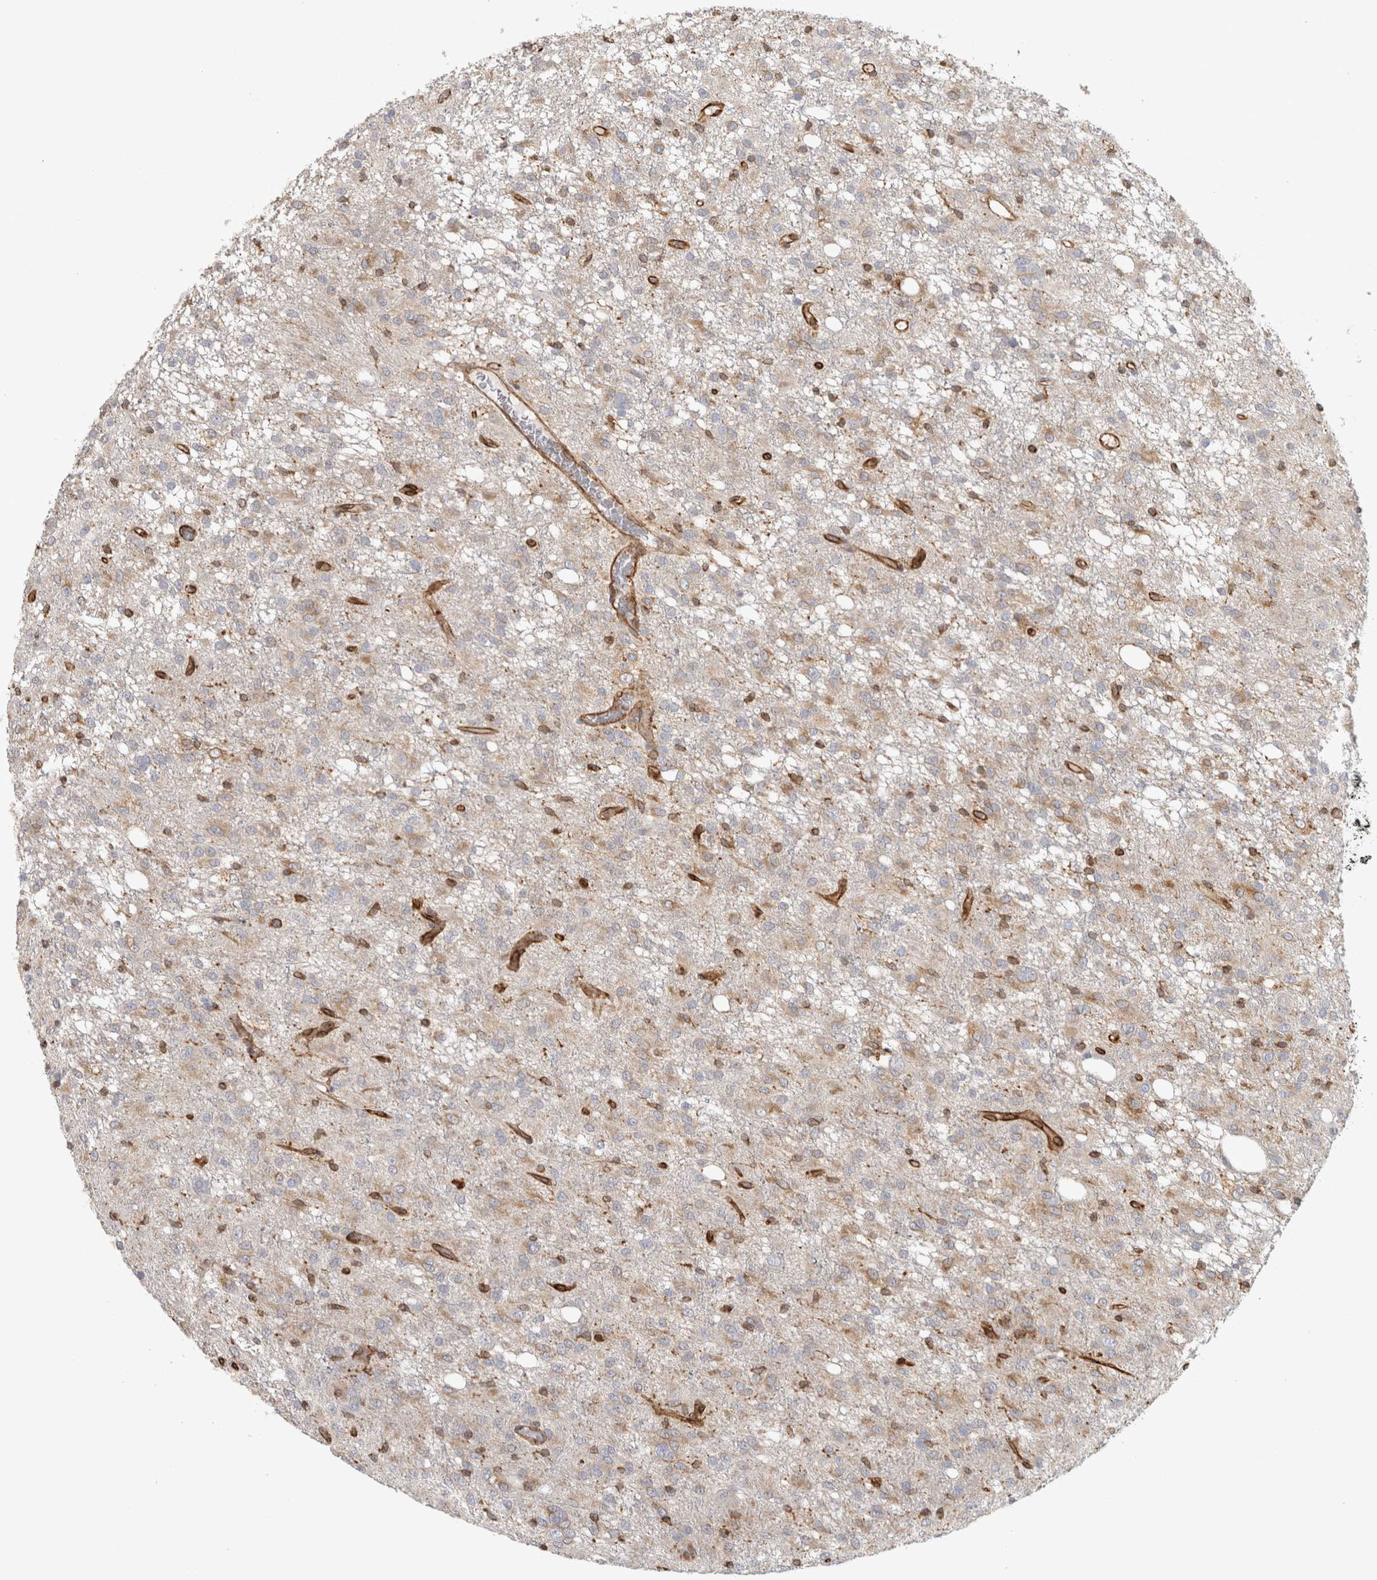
{"staining": {"intensity": "weak", "quantity": "<25%", "location": "cytoplasmic/membranous"}, "tissue": "glioma", "cell_type": "Tumor cells", "image_type": "cancer", "snomed": [{"axis": "morphology", "description": "Glioma, malignant, High grade"}, {"axis": "topography", "description": "Brain"}], "caption": "An immunohistochemistry (IHC) histopathology image of glioma is shown. There is no staining in tumor cells of glioma.", "gene": "HLA-E", "patient": {"sex": "female", "age": 59}}